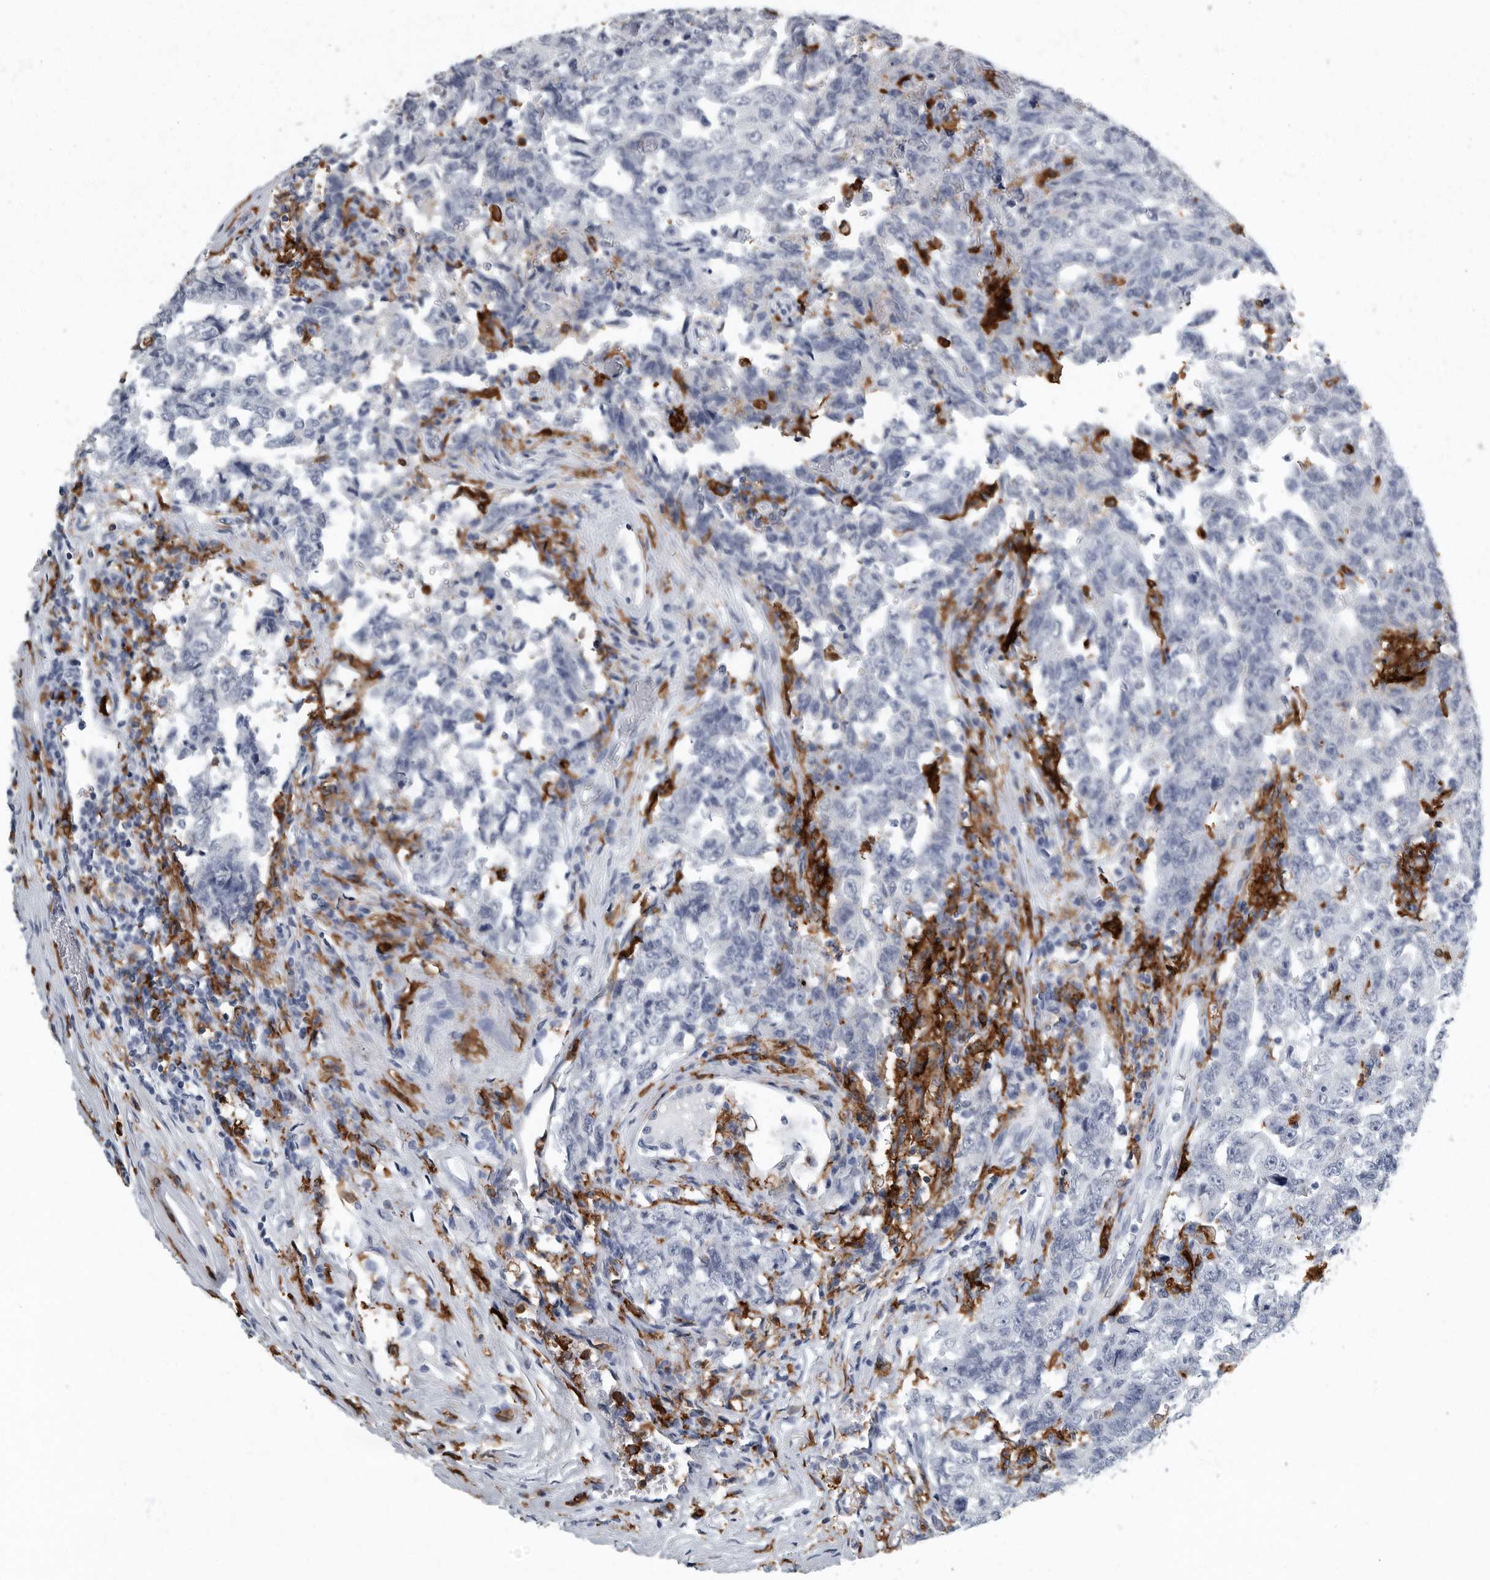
{"staining": {"intensity": "negative", "quantity": "none", "location": "none"}, "tissue": "testis cancer", "cell_type": "Tumor cells", "image_type": "cancer", "snomed": [{"axis": "morphology", "description": "Carcinoma, Embryonal, NOS"}, {"axis": "topography", "description": "Testis"}], "caption": "Testis cancer was stained to show a protein in brown. There is no significant expression in tumor cells.", "gene": "FCER1G", "patient": {"sex": "male", "age": 26}}